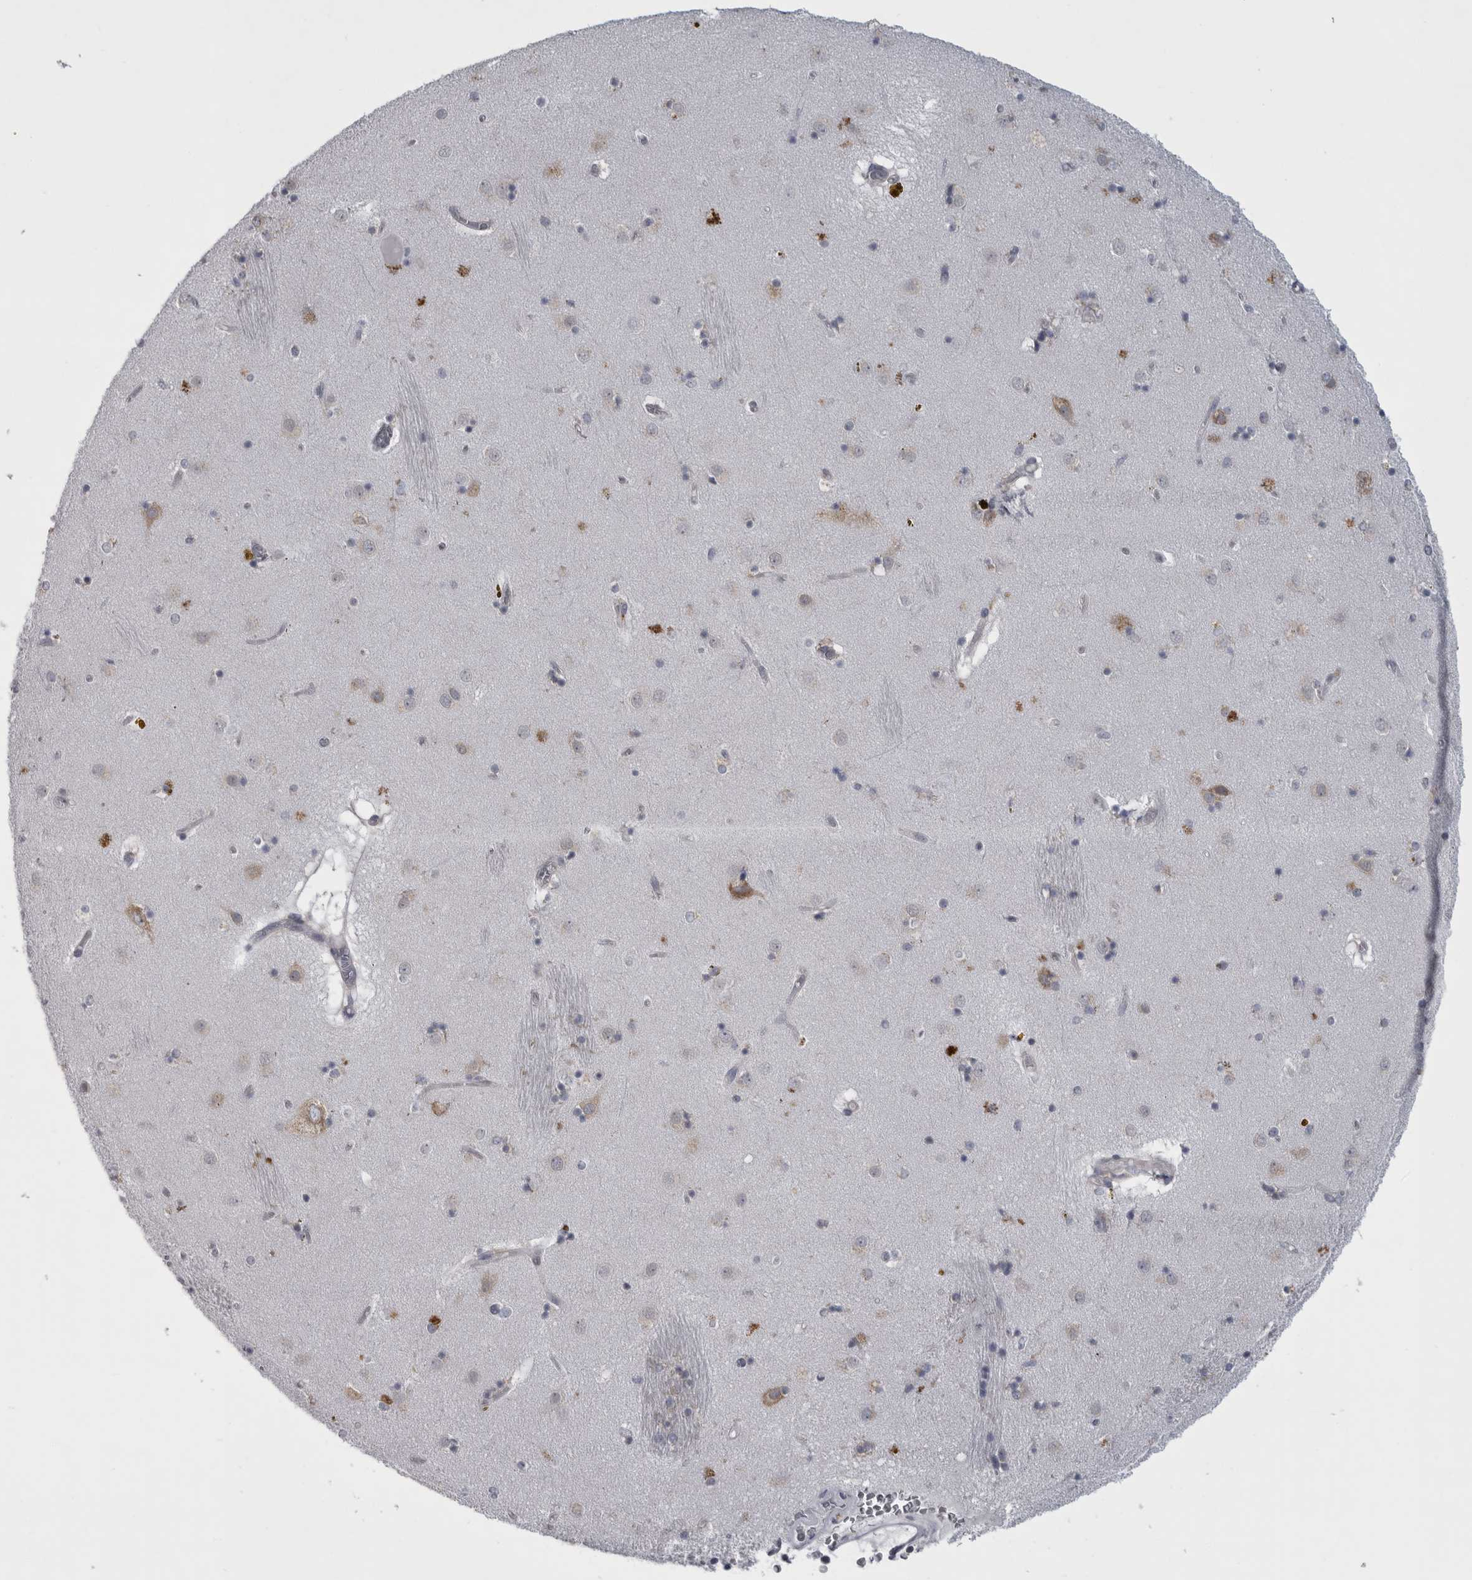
{"staining": {"intensity": "negative", "quantity": "none", "location": "none"}, "tissue": "caudate", "cell_type": "Glial cells", "image_type": "normal", "snomed": [{"axis": "morphology", "description": "Normal tissue, NOS"}, {"axis": "topography", "description": "Lateral ventricle wall"}], "caption": "This is an immunohistochemistry histopathology image of benign caudate. There is no staining in glial cells.", "gene": "PRRC2C", "patient": {"sex": "male", "age": 70}}